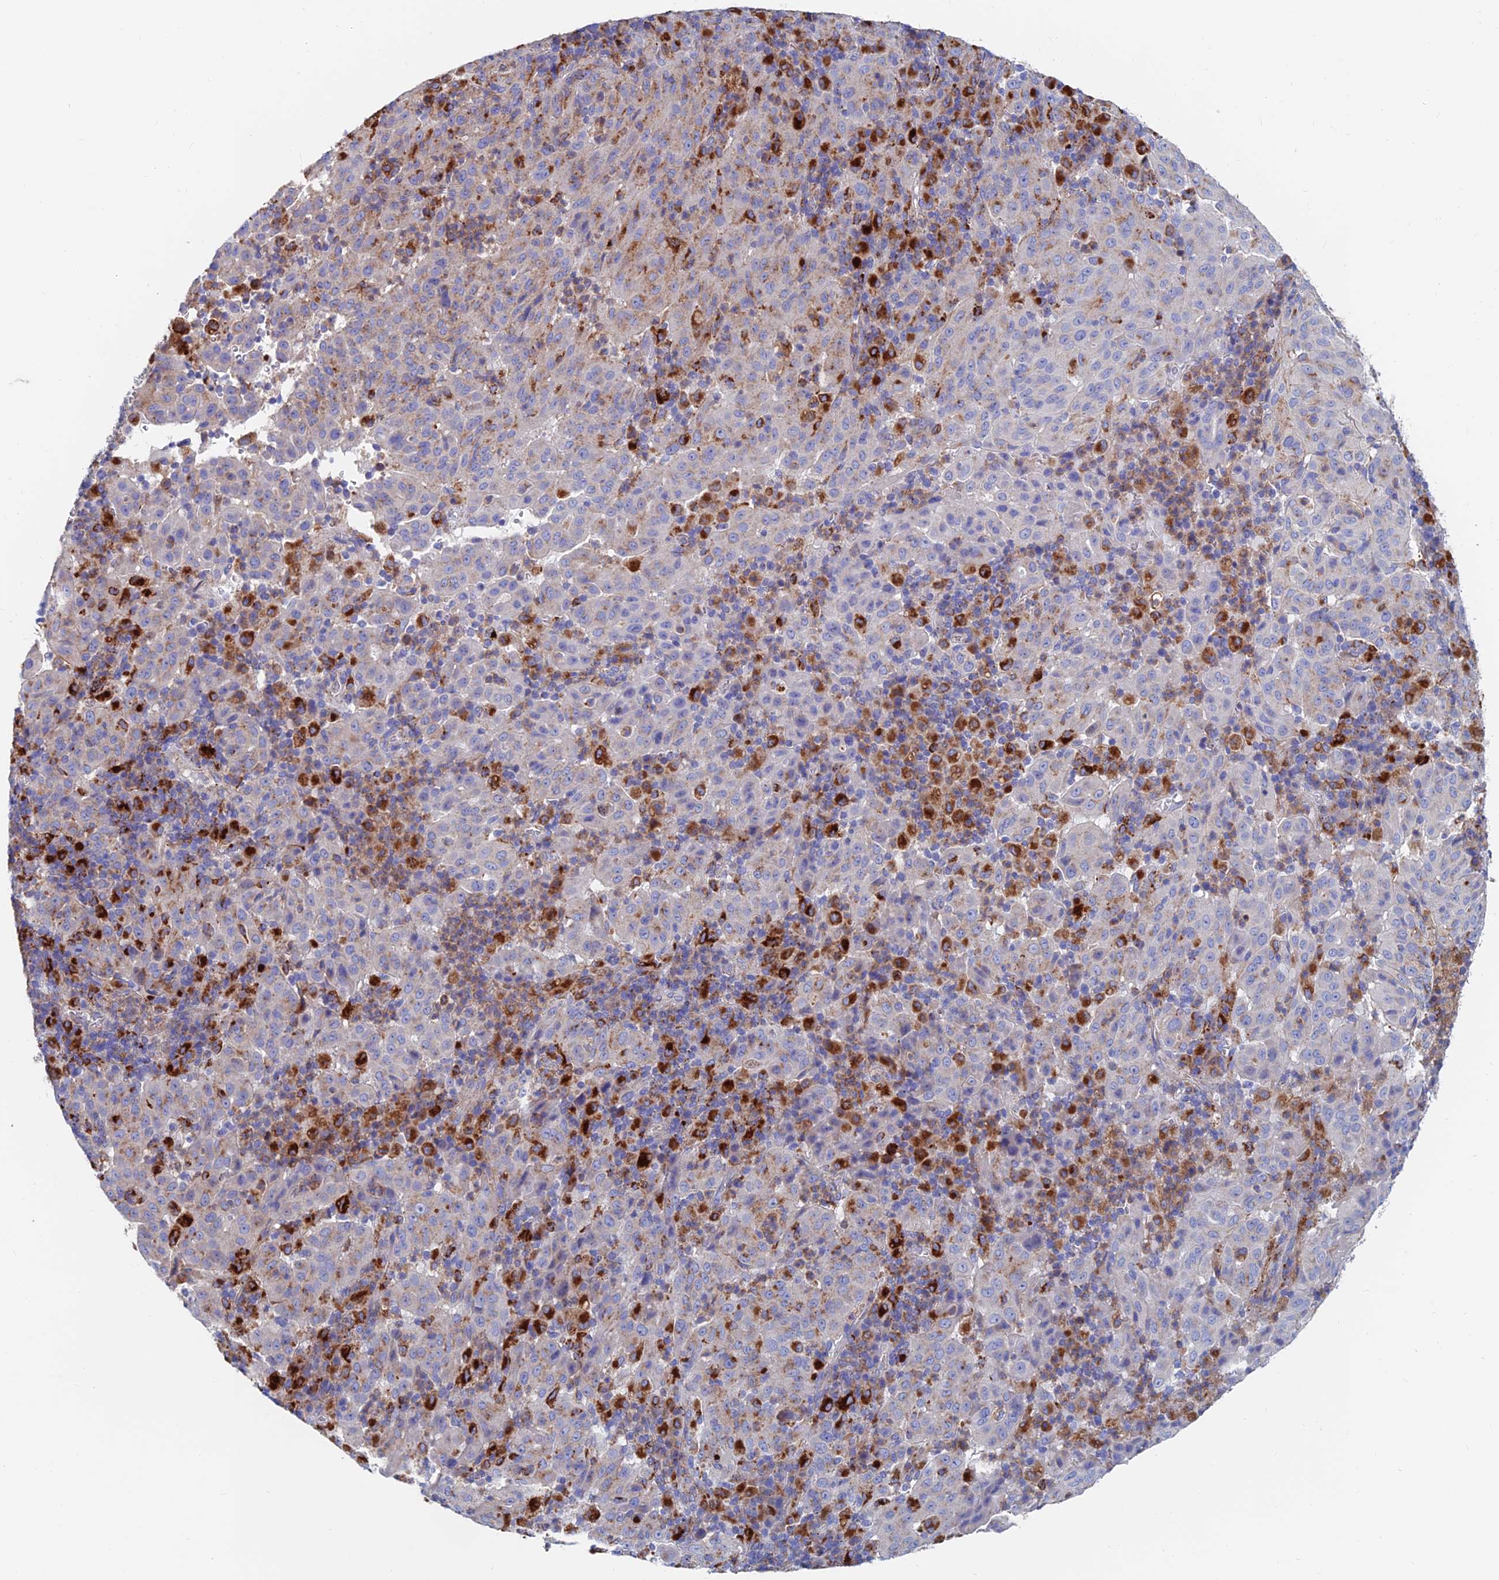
{"staining": {"intensity": "weak", "quantity": "<25%", "location": "cytoplasmic/membranous"}, "tissue": "pancreatic cancer", "cell_type": "Tumor cells", "image_type": "cancer", "snomed": [{"axis": "morphology", "description": "Adenocarcinoma, NOS"}, {"axis": "topography", "description": "Pancreas"}], "caption": "Micrograph shows no significant protein expression in tumor cells of pancreatic cancer (adenocarcinoma).", "gene": "SPNS1", "patient": {"sex": "male", "age": 63}}